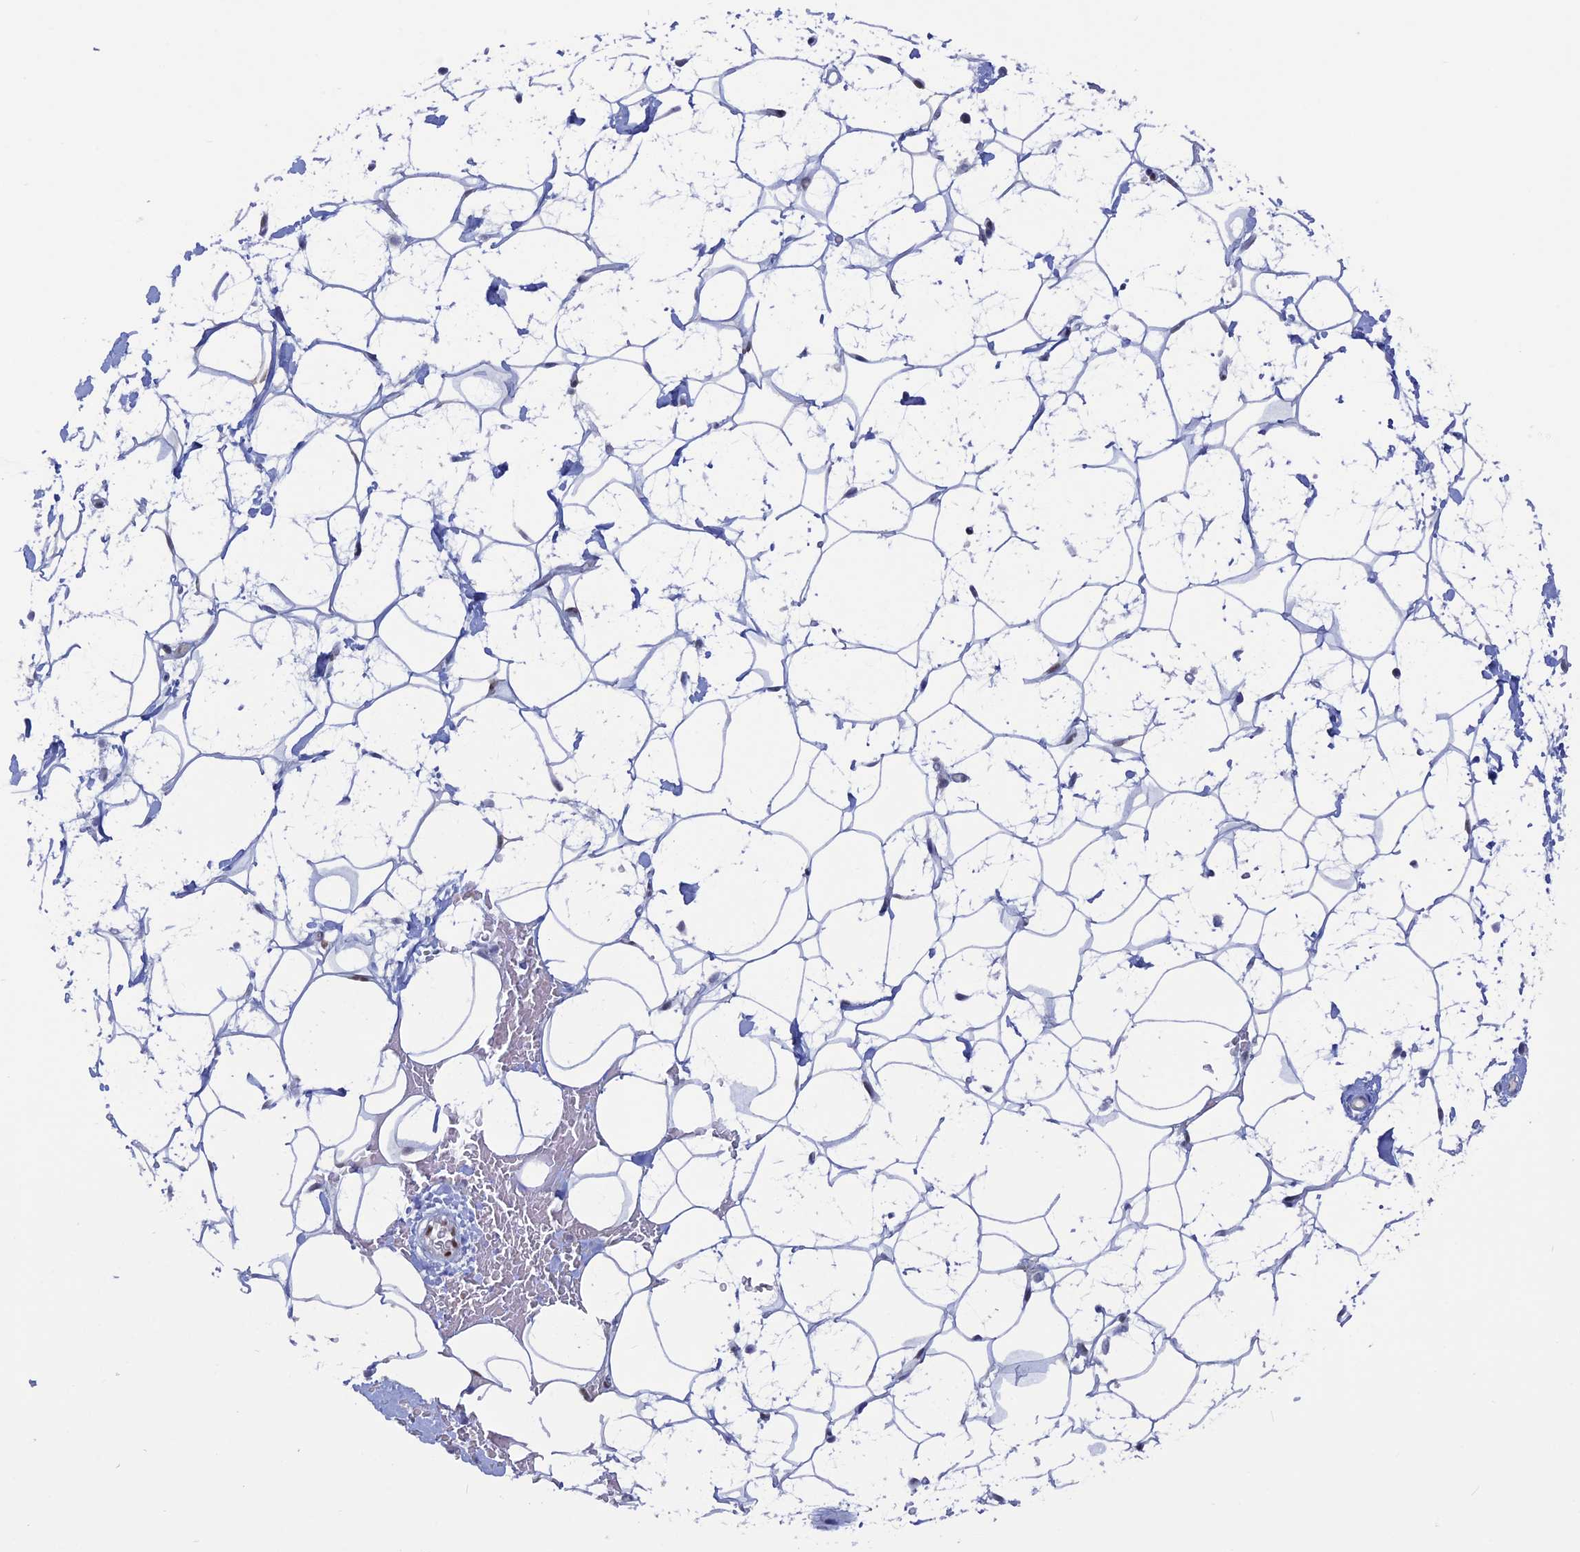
{"staining": {"intensity": "moderate", "quantity": "<25%", "location": "nuclear"}, "tissue": "adipose tissue", "cell_type": "Adipocytes", "image_type": "normal", "snomed": [{"axis": "morphology", "description": "Normal tissue, NOS"}, {"axis": "topography", "description": "Breast"}], "caption": "The image exhibits staining of normal adipose tissue, revealing moderate nuclear protein staining (brown color) within adipocytes.", "gene": "NOL4L", "patient": {"sex": "female", "age": 26}}